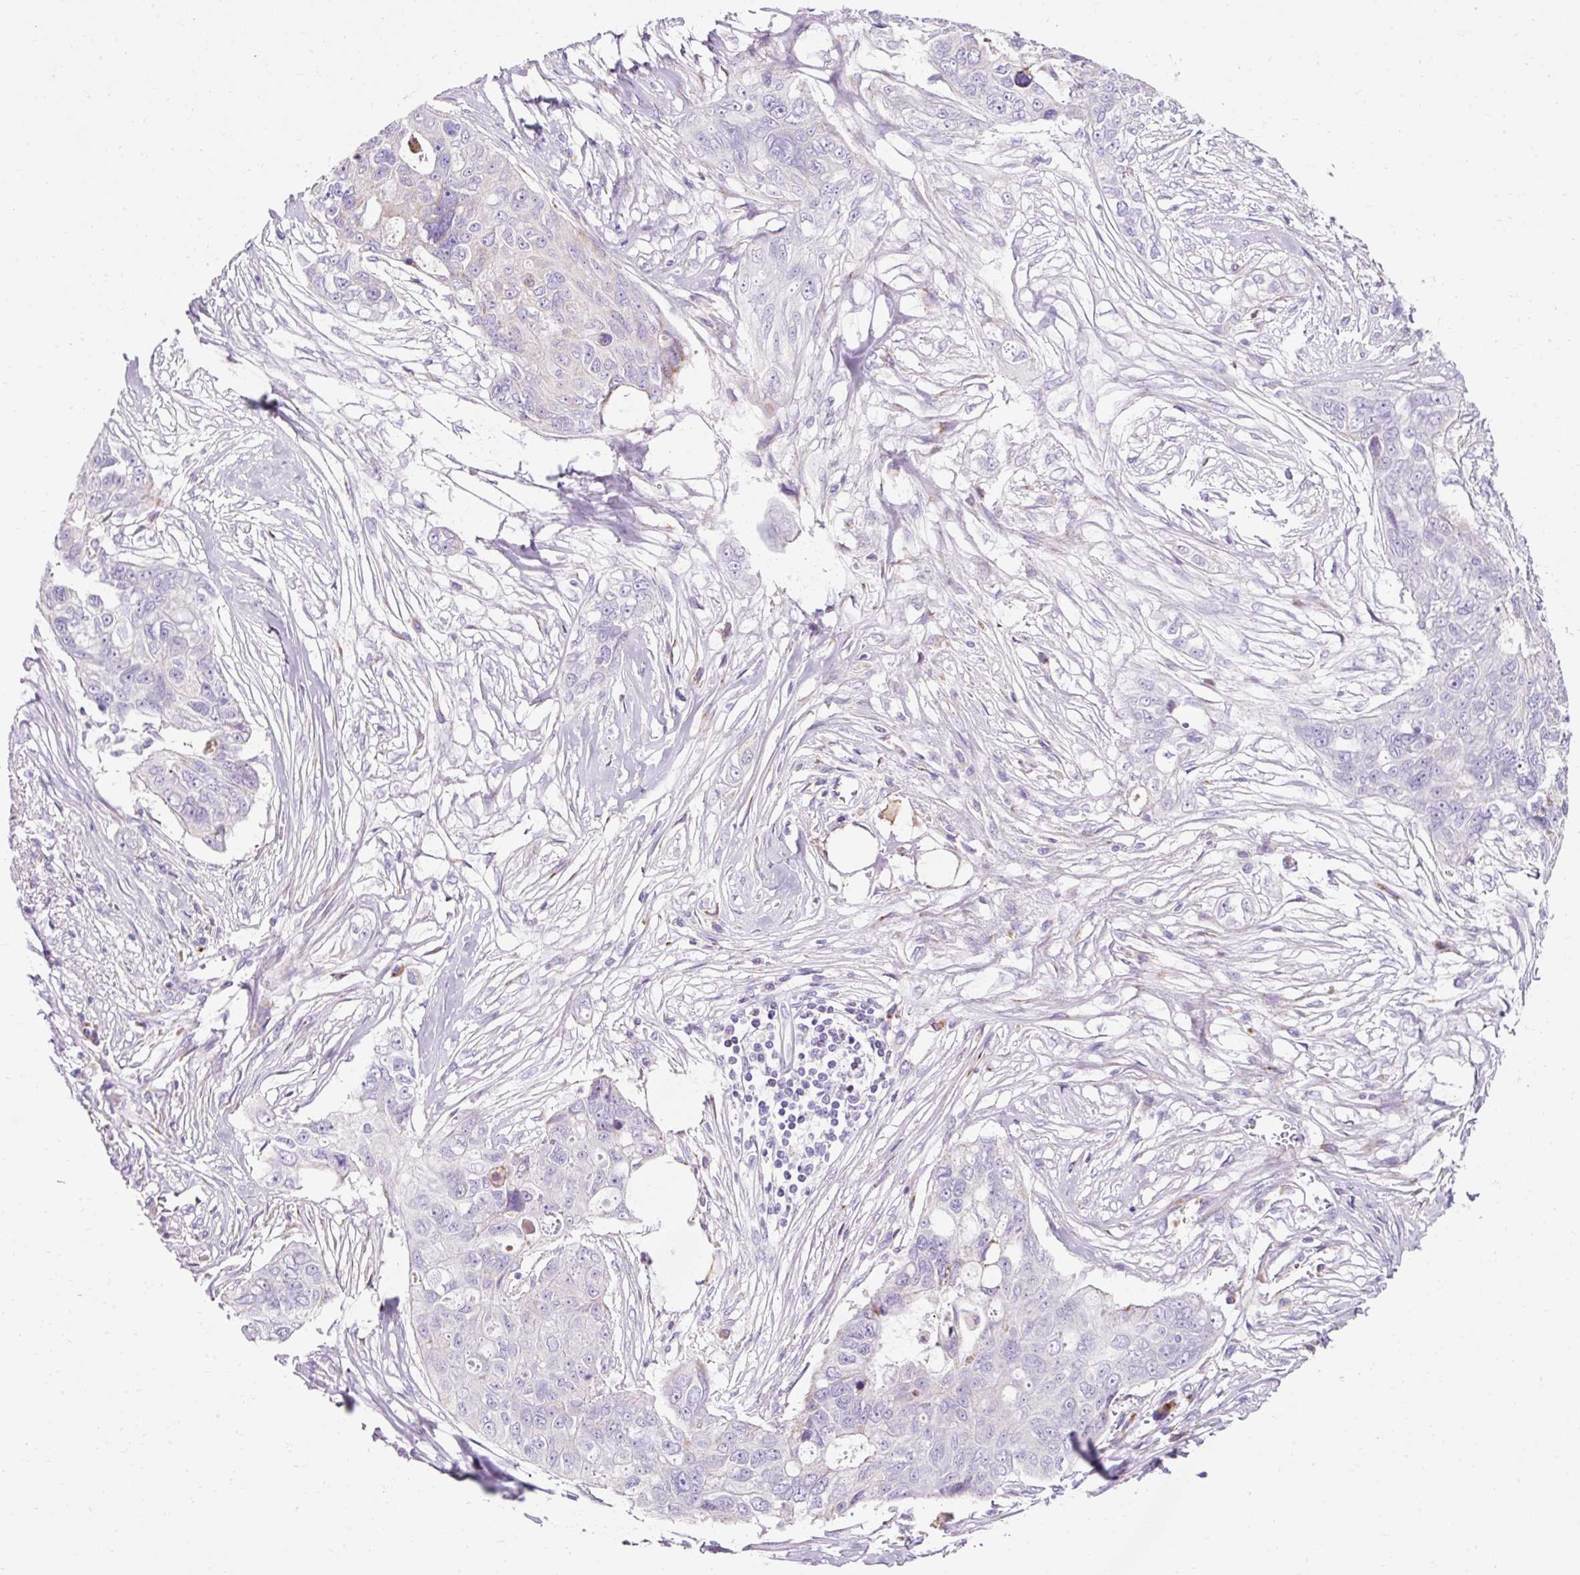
{"staining": {"intensity": "negative", "quantity": "none", "location": "none"}, "tissue": "ovarian cancer", "cell_type": "Tumor cells", "image_type": "cancer", "snomed": [{"axis": "morphology", "description": "Carcinoma, endometroid"}, {"axis": "topography", "description": "Ovary"}], "caption": "This is an IHC histopathology image of ovarian endometroid carcinoma. There is no expression in tumor cells.", "gene": "PLPP2", "patient": {"sex": "female", "age": 70}}